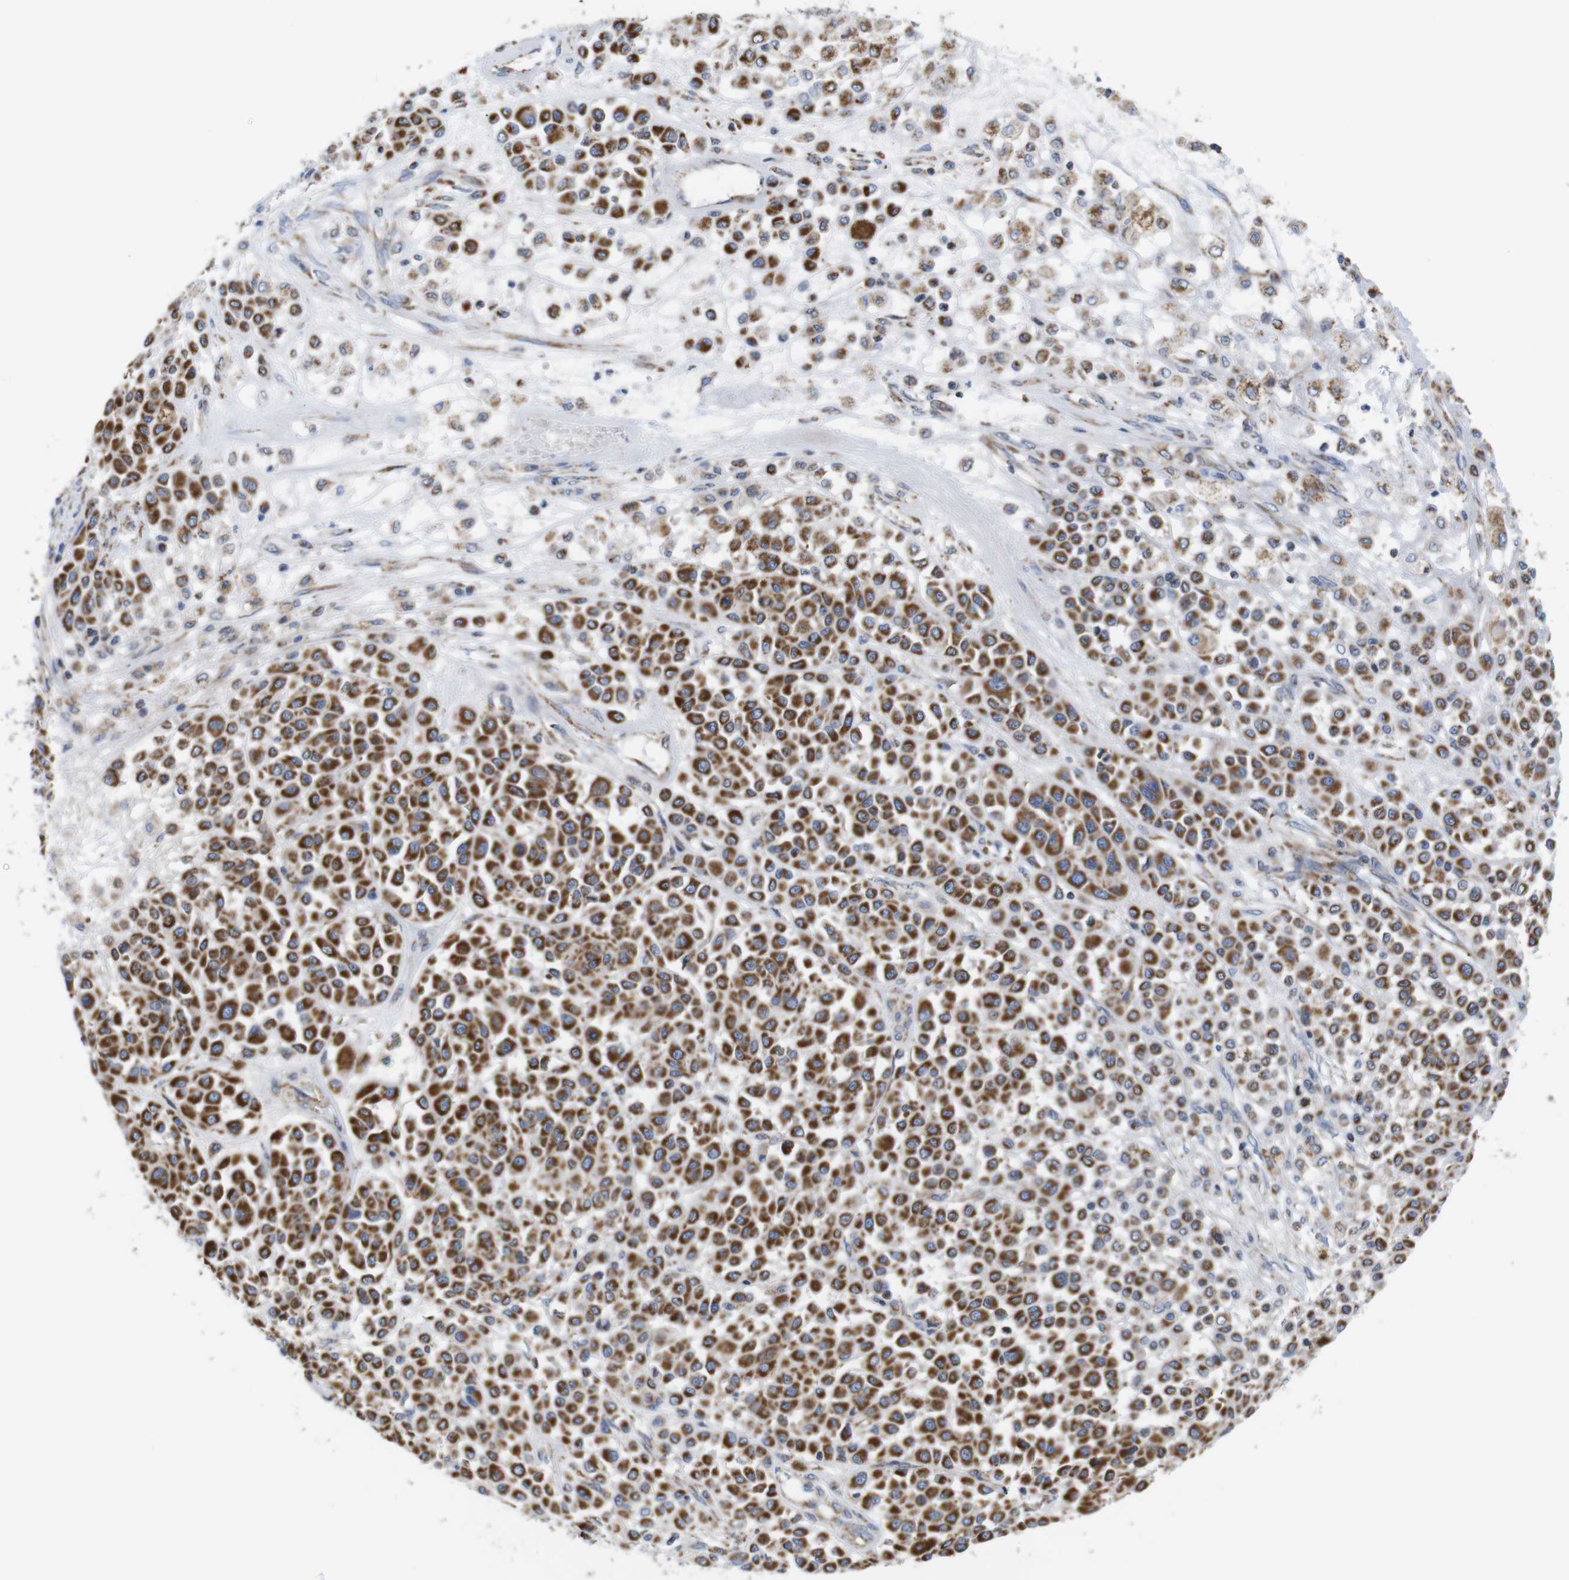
{"staining": {"intensity": "strong", "quantity": ">75%", "location": "cytoplasmic/membranous"}, "tissue": "melanoma", "cell_type": "Tumor cells", "image_type": "cancer", "snomed": [{"axis": "morphology", "description": "Malignant melanoma, Metastatic site"}, {"axis": "topography", "description": "Soft tissue"}], "caption": "Melanoma stained with a brown dye demonstrates strong cytoplasmic/membranous positive staining in approximately >75% of tumor cells.", "gene": "FAM171B", "patient": {"sex": "male", "age": 41}}